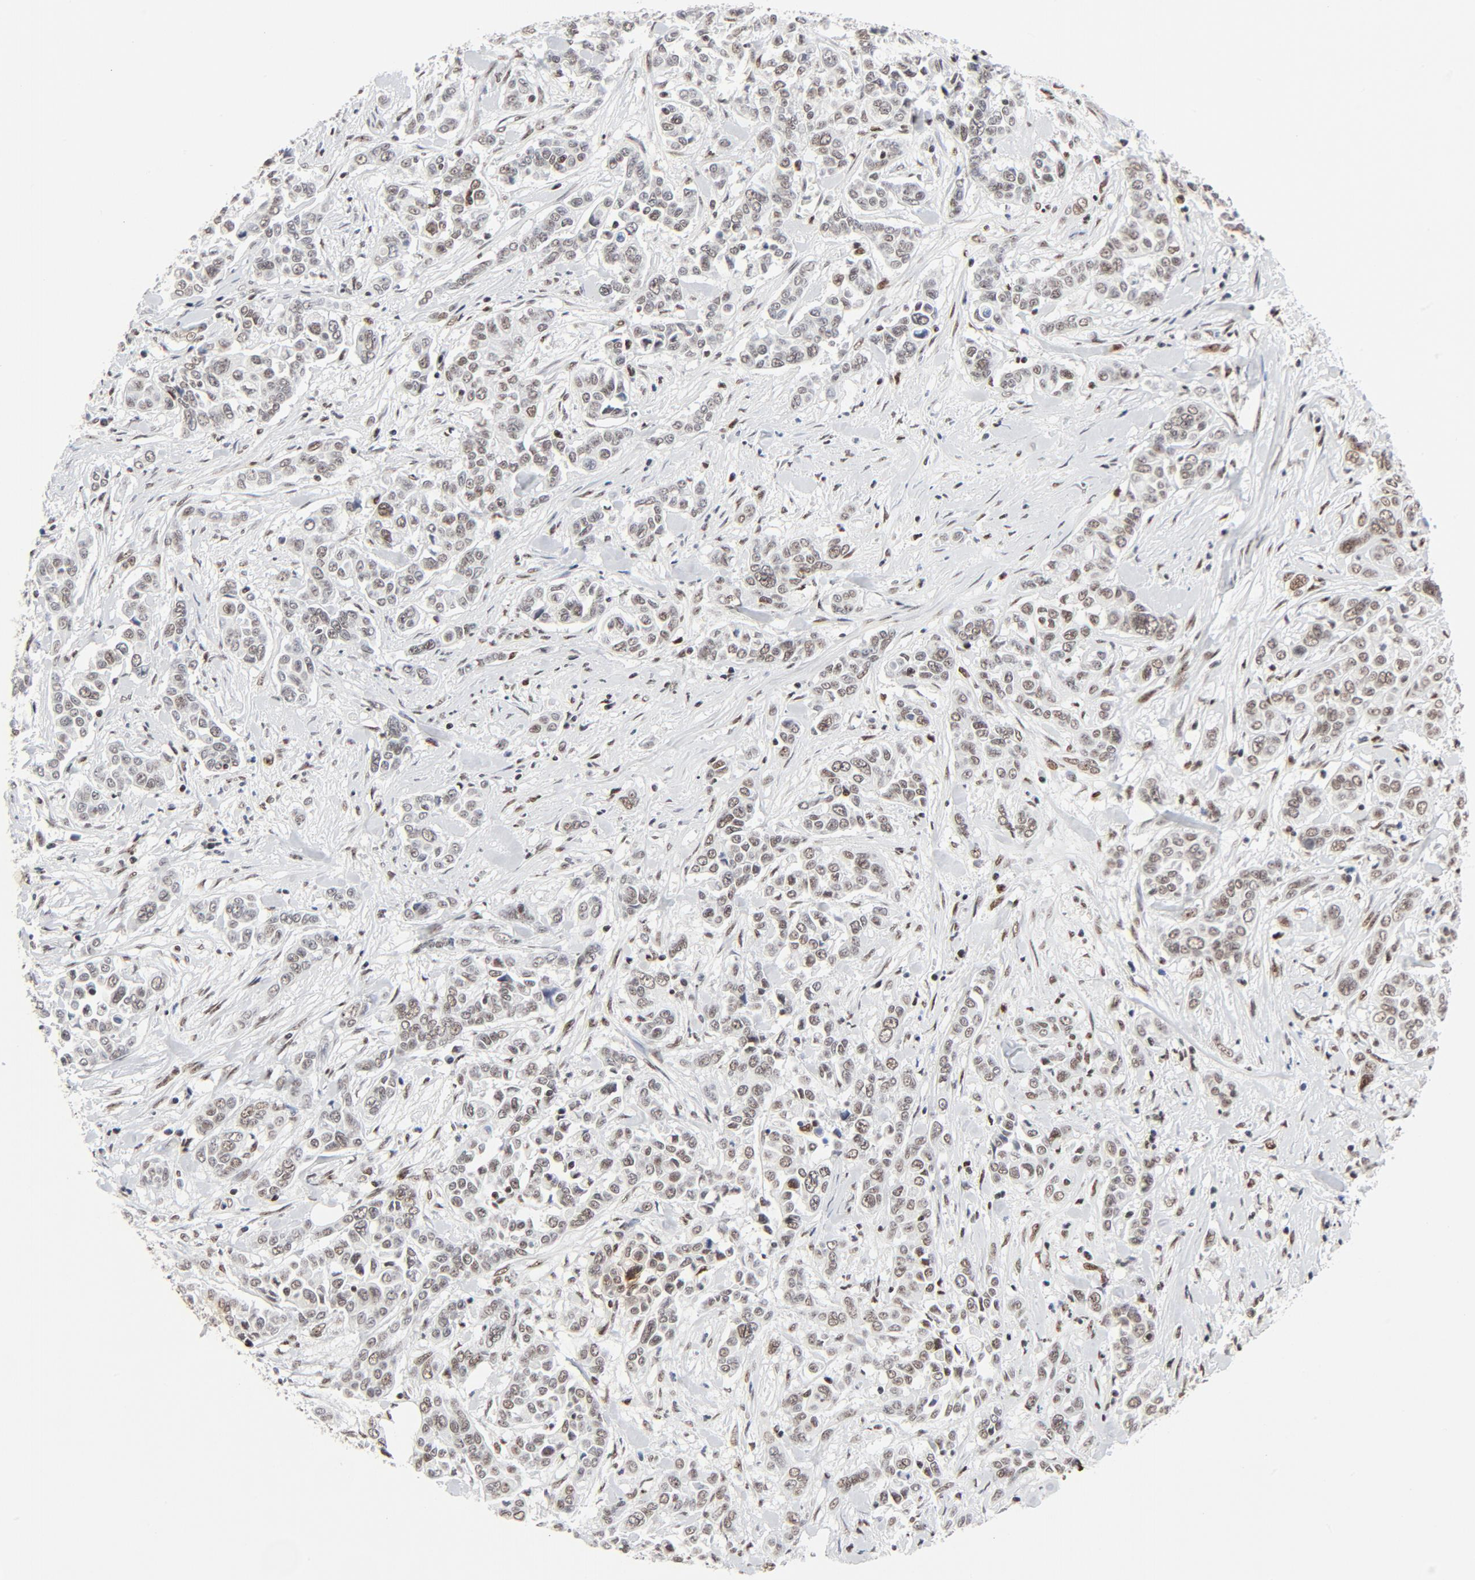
{"staining": {"intensity": "moderate", "quantity": ">75%", "location": "nuclear"}, "tissue": "pancreatic cancer", "cell_type": "Tumor cells", "image_type": "cancer", "snomed": [{"axis": "morphology", "description": "Adenocarcinoma, NOS"}, {"axis": "topography", "description": "Pancreas"}], "caption": "Pancreatic cancer stained with immunohistochemistry exhibits moderate nuclear positivity in approximately >75% of tumor cells.", "gene": "GTF2H1", "patient": {"sex": "female", "age": 52}}